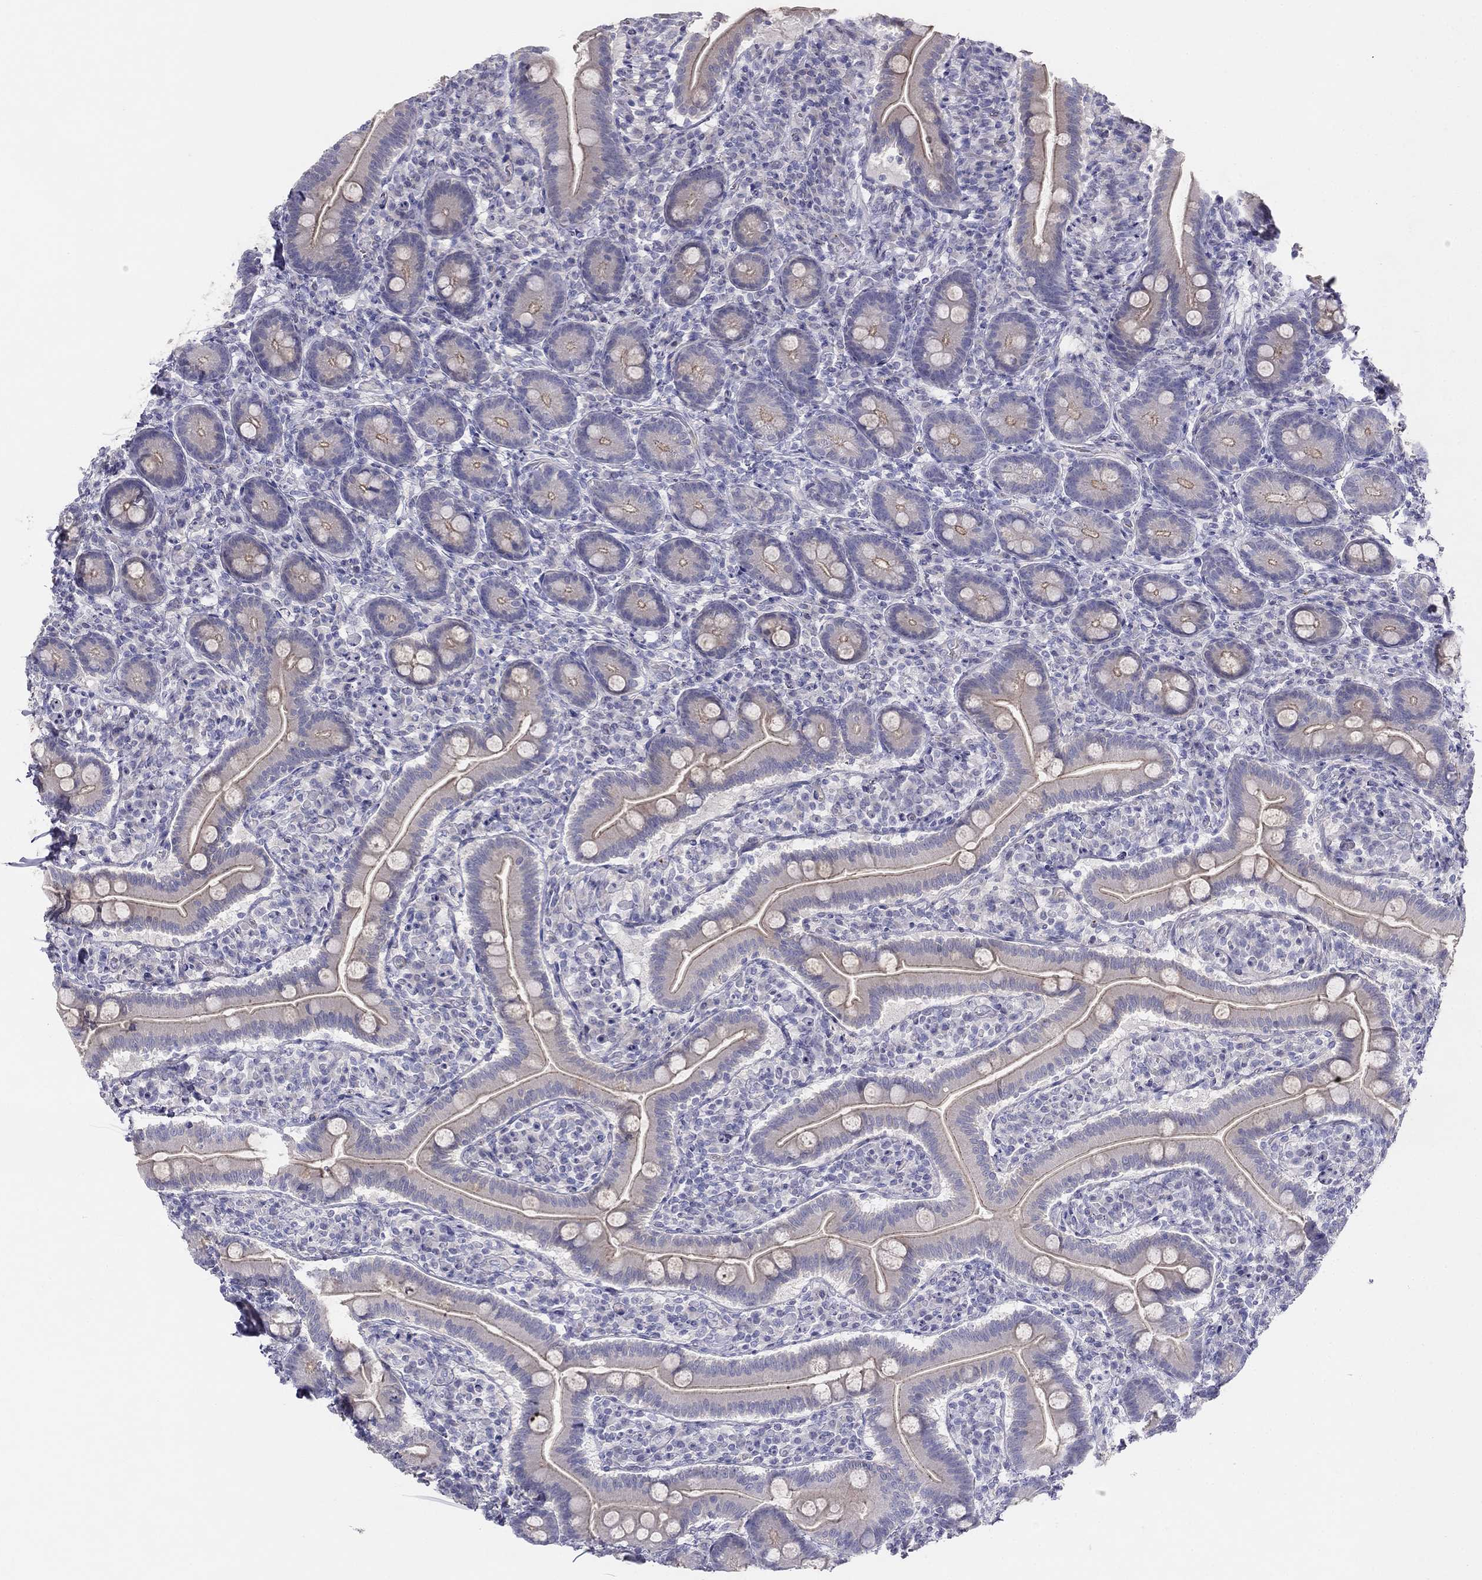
{"staining": {"intensity": "weak", "quantity": ">75%", "location": "cytoplasmic/membranous"}, "tissue": "small intestine", "cell_type": "Glandular cells", "image_type": "normal", "snomed": [{"axis": "morphology", "description": "Normal tissue, NOS"}, {"axis": "topography", "description": "Small intestine"}], "caption": "A high-resolution micrograph shows IHC staining of benign small intestine, which demonstrates weak cytoplasmic/membranous staining in approximately >75% of glandular cells.", "gene": "MGAT4C", "patient": {"sex": "male", "age": 66}}